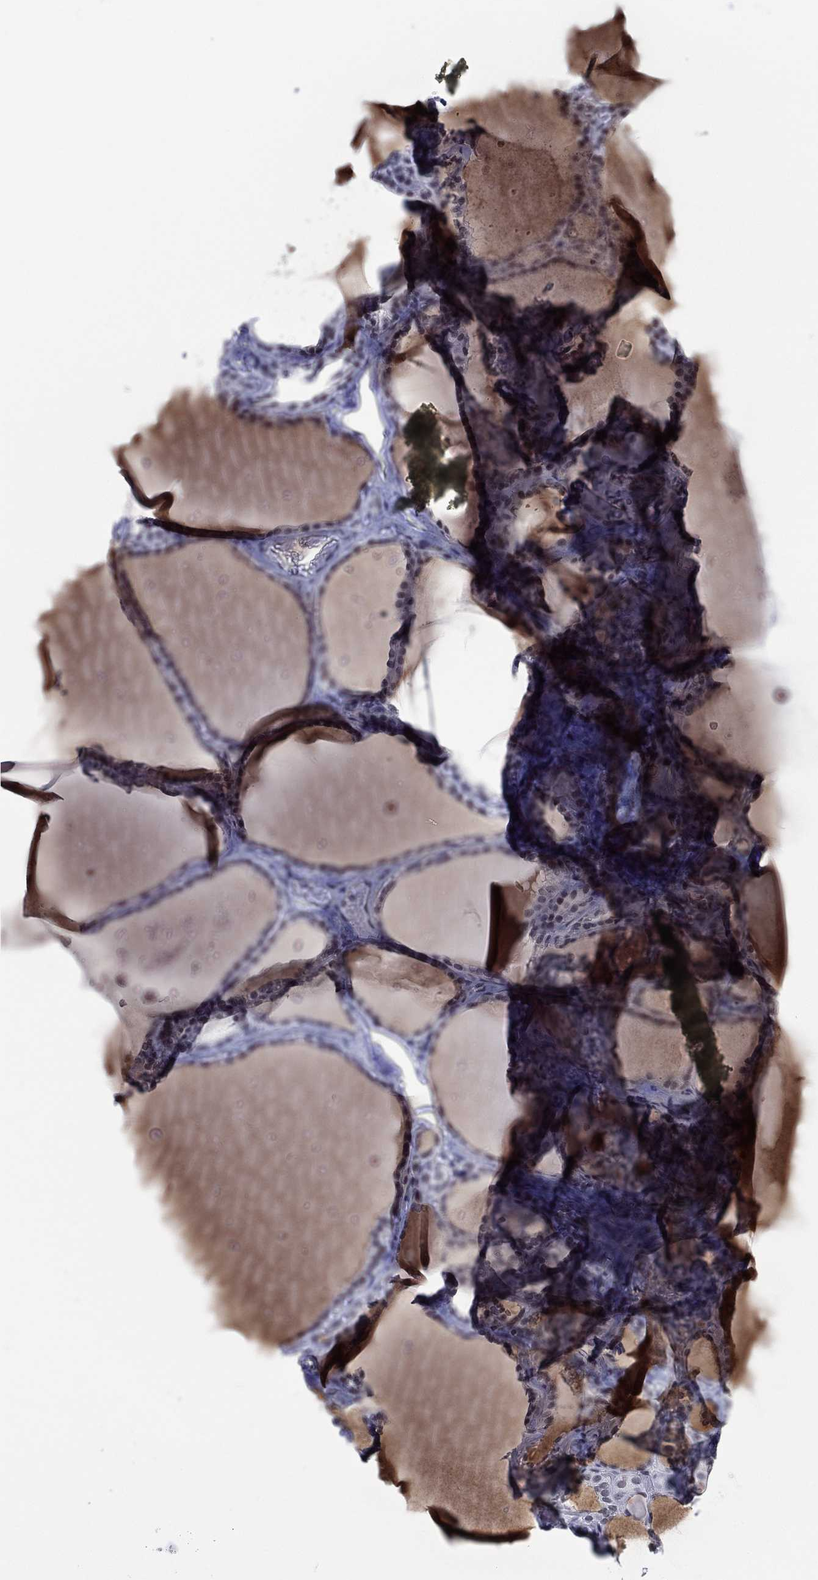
{"staining": {"intensity": "negative", "quantity": "none", "location": "none"}, "tissue": "thyroid gland", "cell_type": "Glandular cells", "image_type": "normal", "snomed": [{"axis": "morphology", "description": "Normal tissue, NOS"}, {"axis": "topography", "description": "Thyroid gland"}], "caption": "The image shows no significant positivity in glandular cells of thyroid gland. The staining was performed using DAB to visualize the protein expression in brown, while the nuclei were stained in blue with hematoxylin (Magnification: 20x).", "gene": "GATA6", "patient": {"sex": "male", "age": 63}}